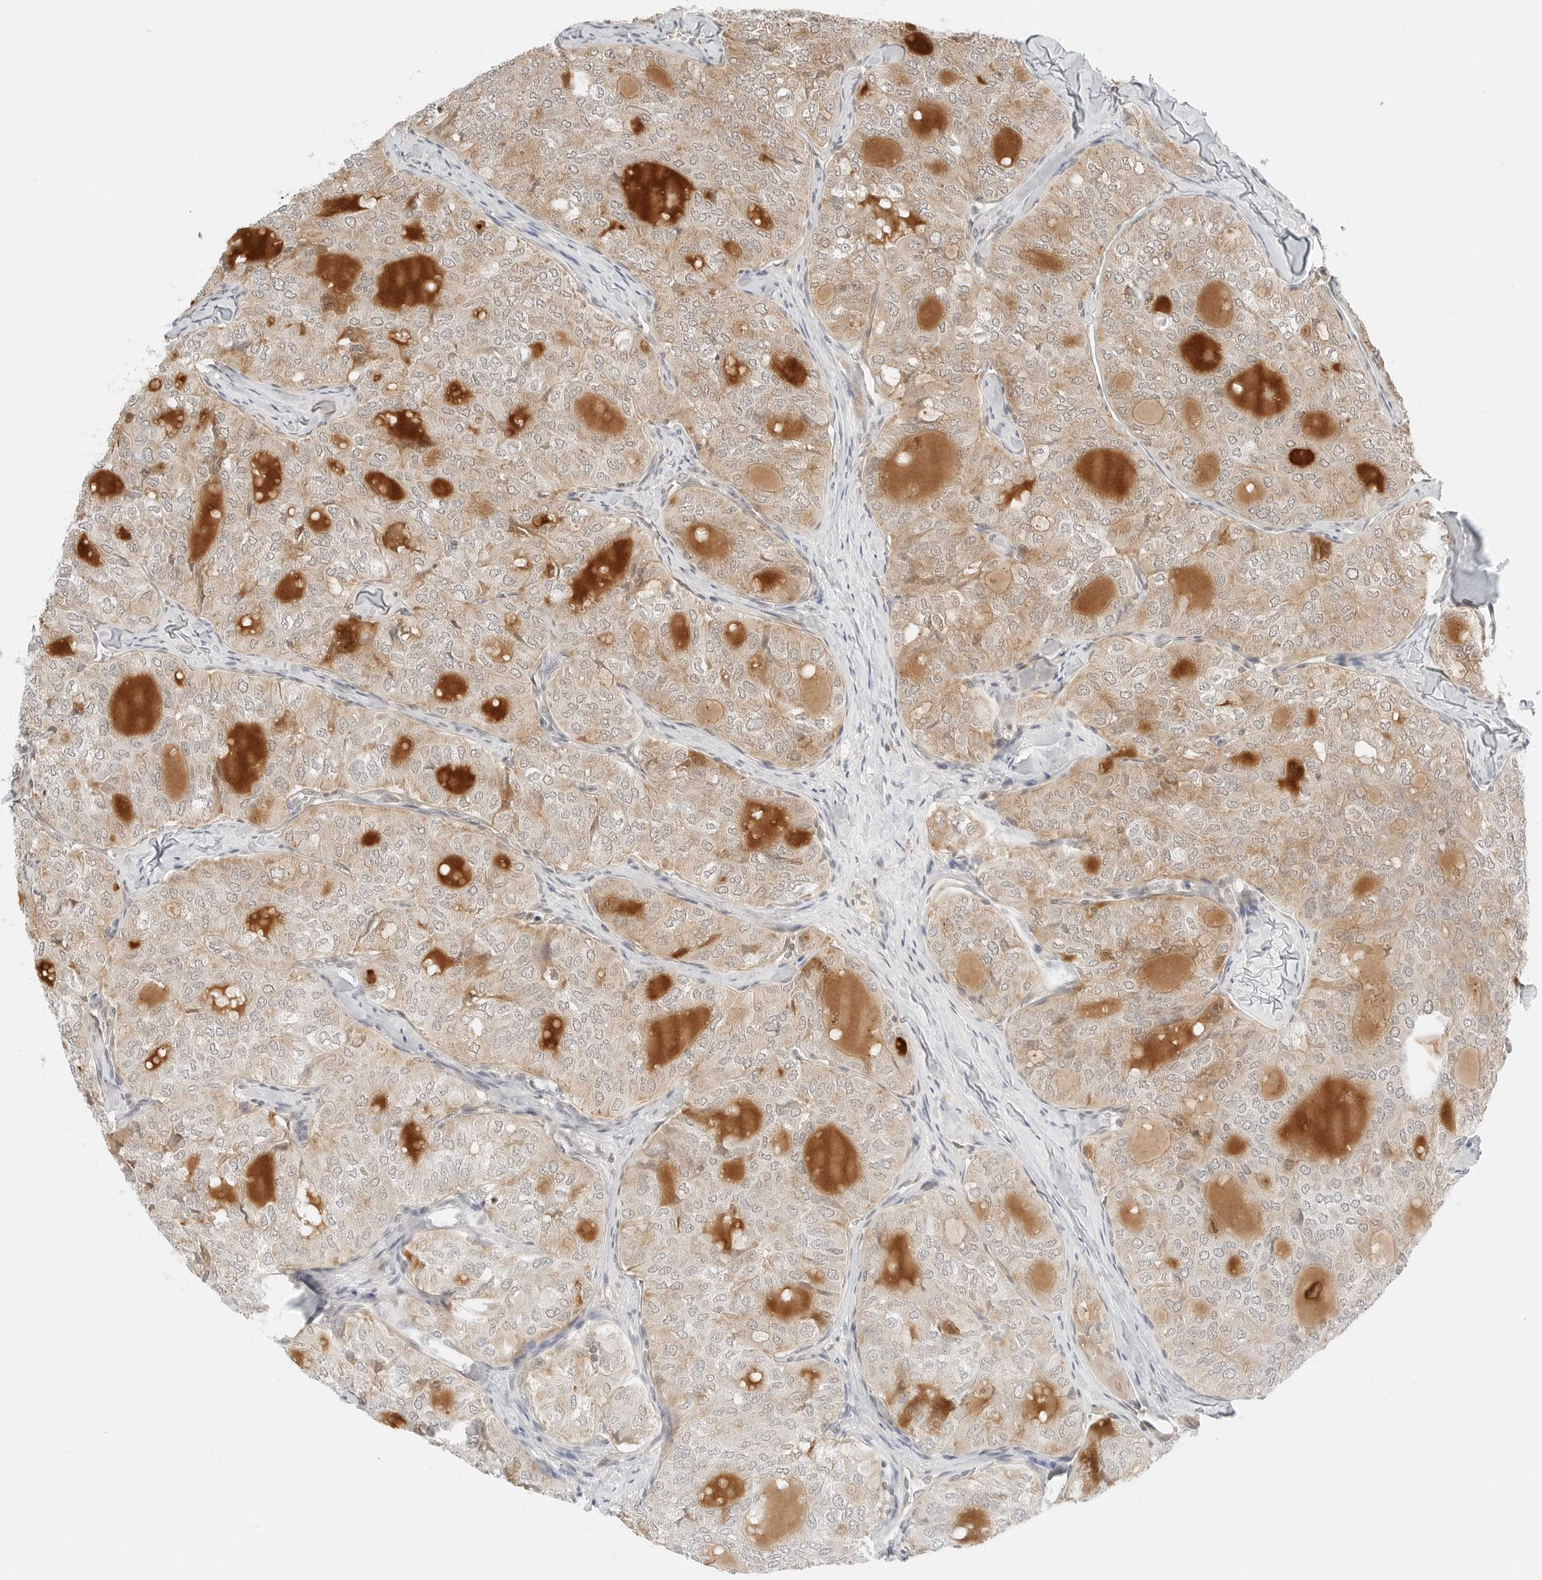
{"staining": {"intensity": "moderate", "quantity": ">75%", "location": "cytoplasmic/membranous"}, "tissue": "thyroid cancer", "cell_type": "Tumor cells", "image_type": "cancer", "snomed": [{"axis": "morphology", "description": "Follicular adenoma carcinoma, NOS"}, {"axis": "topography", "description": "Thyroid gland"}], "caption": "About >75% of tumor cells in human thyroid cancer (follicular adenoma carcinoma) exhibit moderate cytoplasmic/membranous protein positivity as visualized by brown immunohistochemical staining.", "gene": "IQCC", "patient": {"sex": "male", "age": 75}}